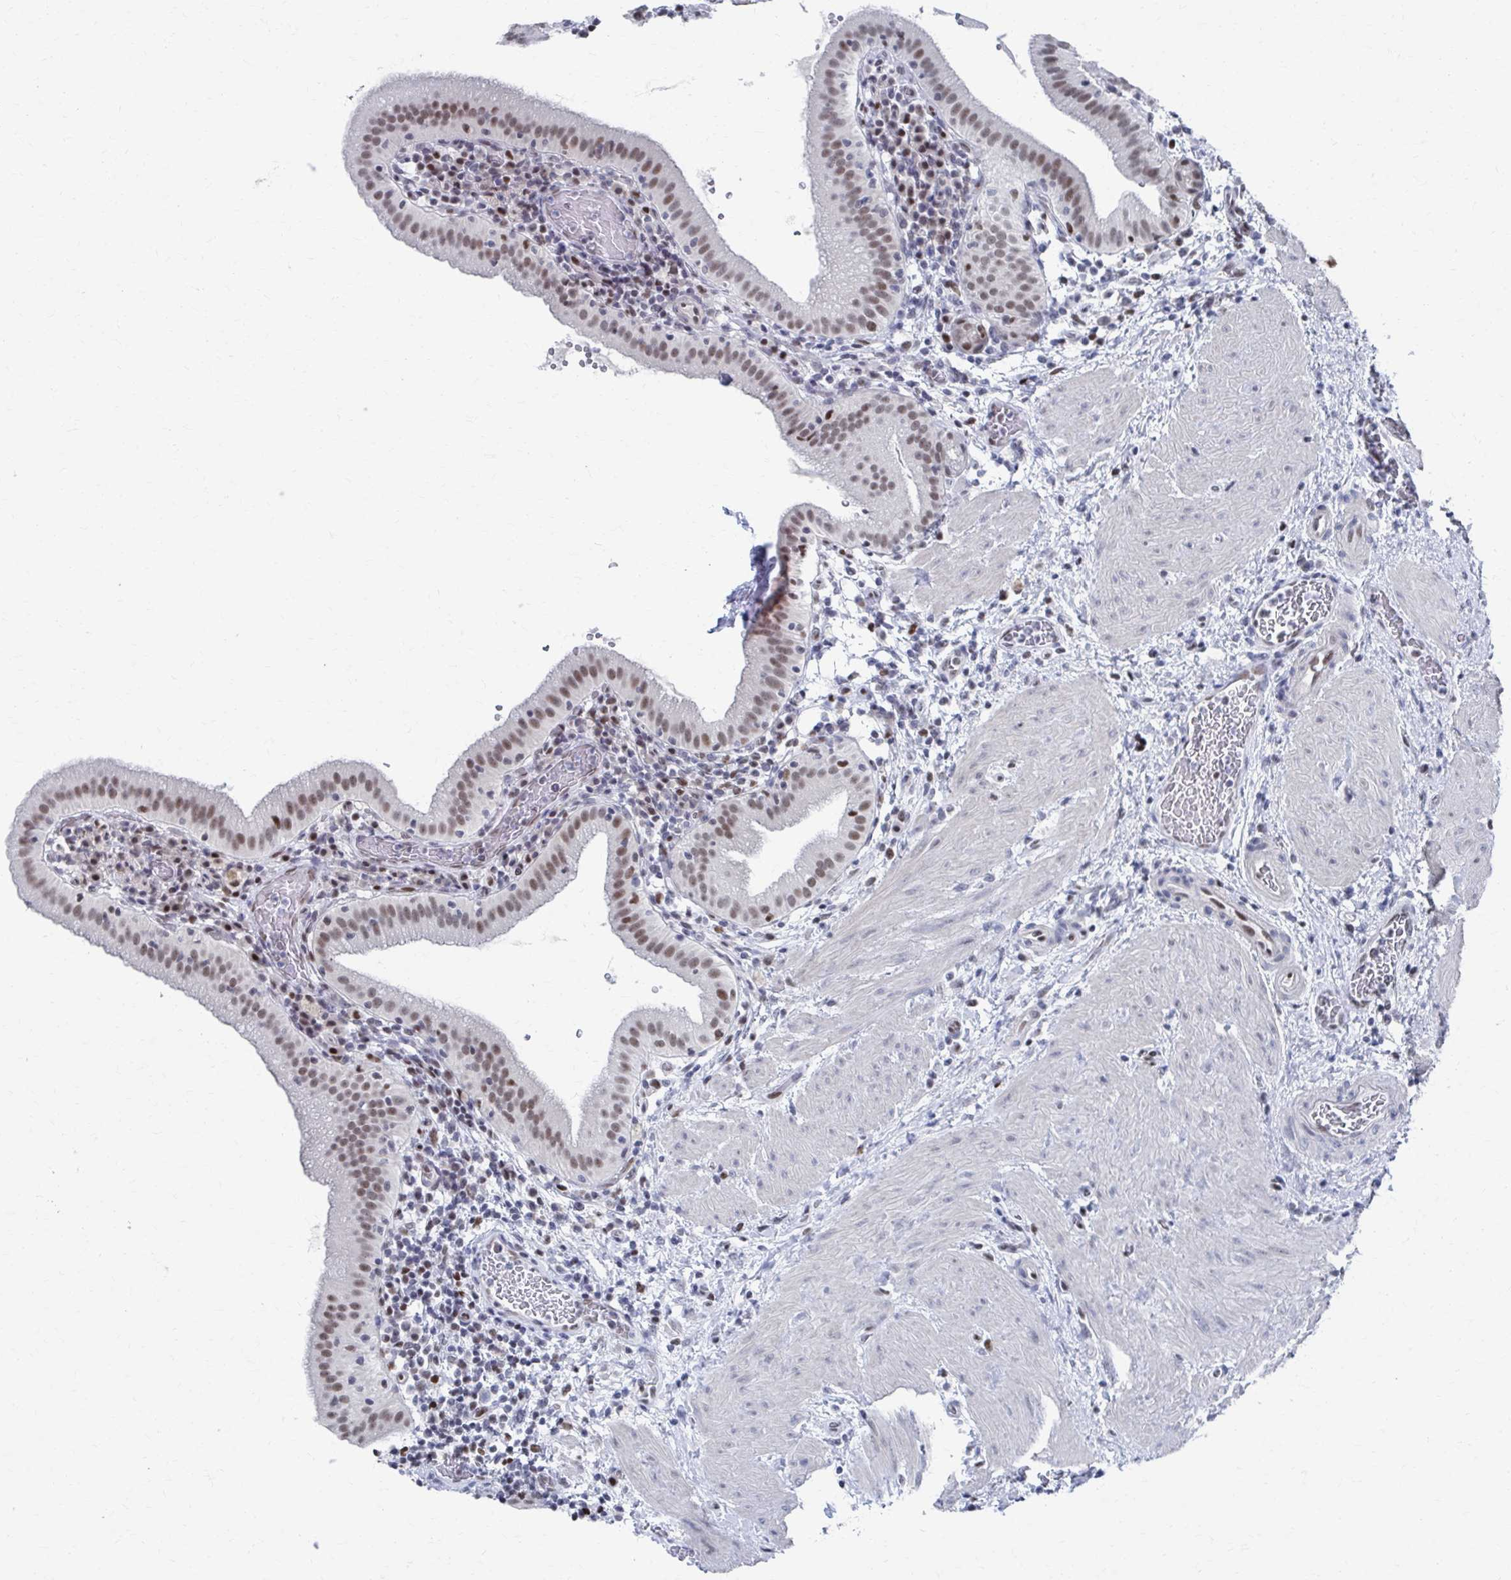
{"staining": {"intensity": "moderate", "quantity": "25%-75%", "location": "nuclear"}, "tissue": "gallbladder", "cell_type": "Glandular cells", "image_type": "normal", "snomed": [{"axis": "morphology", "description": "Normal tissue, NOS"}, {"axis": "topography", "description": "Gallbladder"}], "caption": "Immunohistochemistry of unremarkable gallbladder shows medium levels of moderate nuclear expression in approximately 25%-75% of glandular cells.", "gene": "CDIN1", "patient": {"sex": "male", "age": 26}}